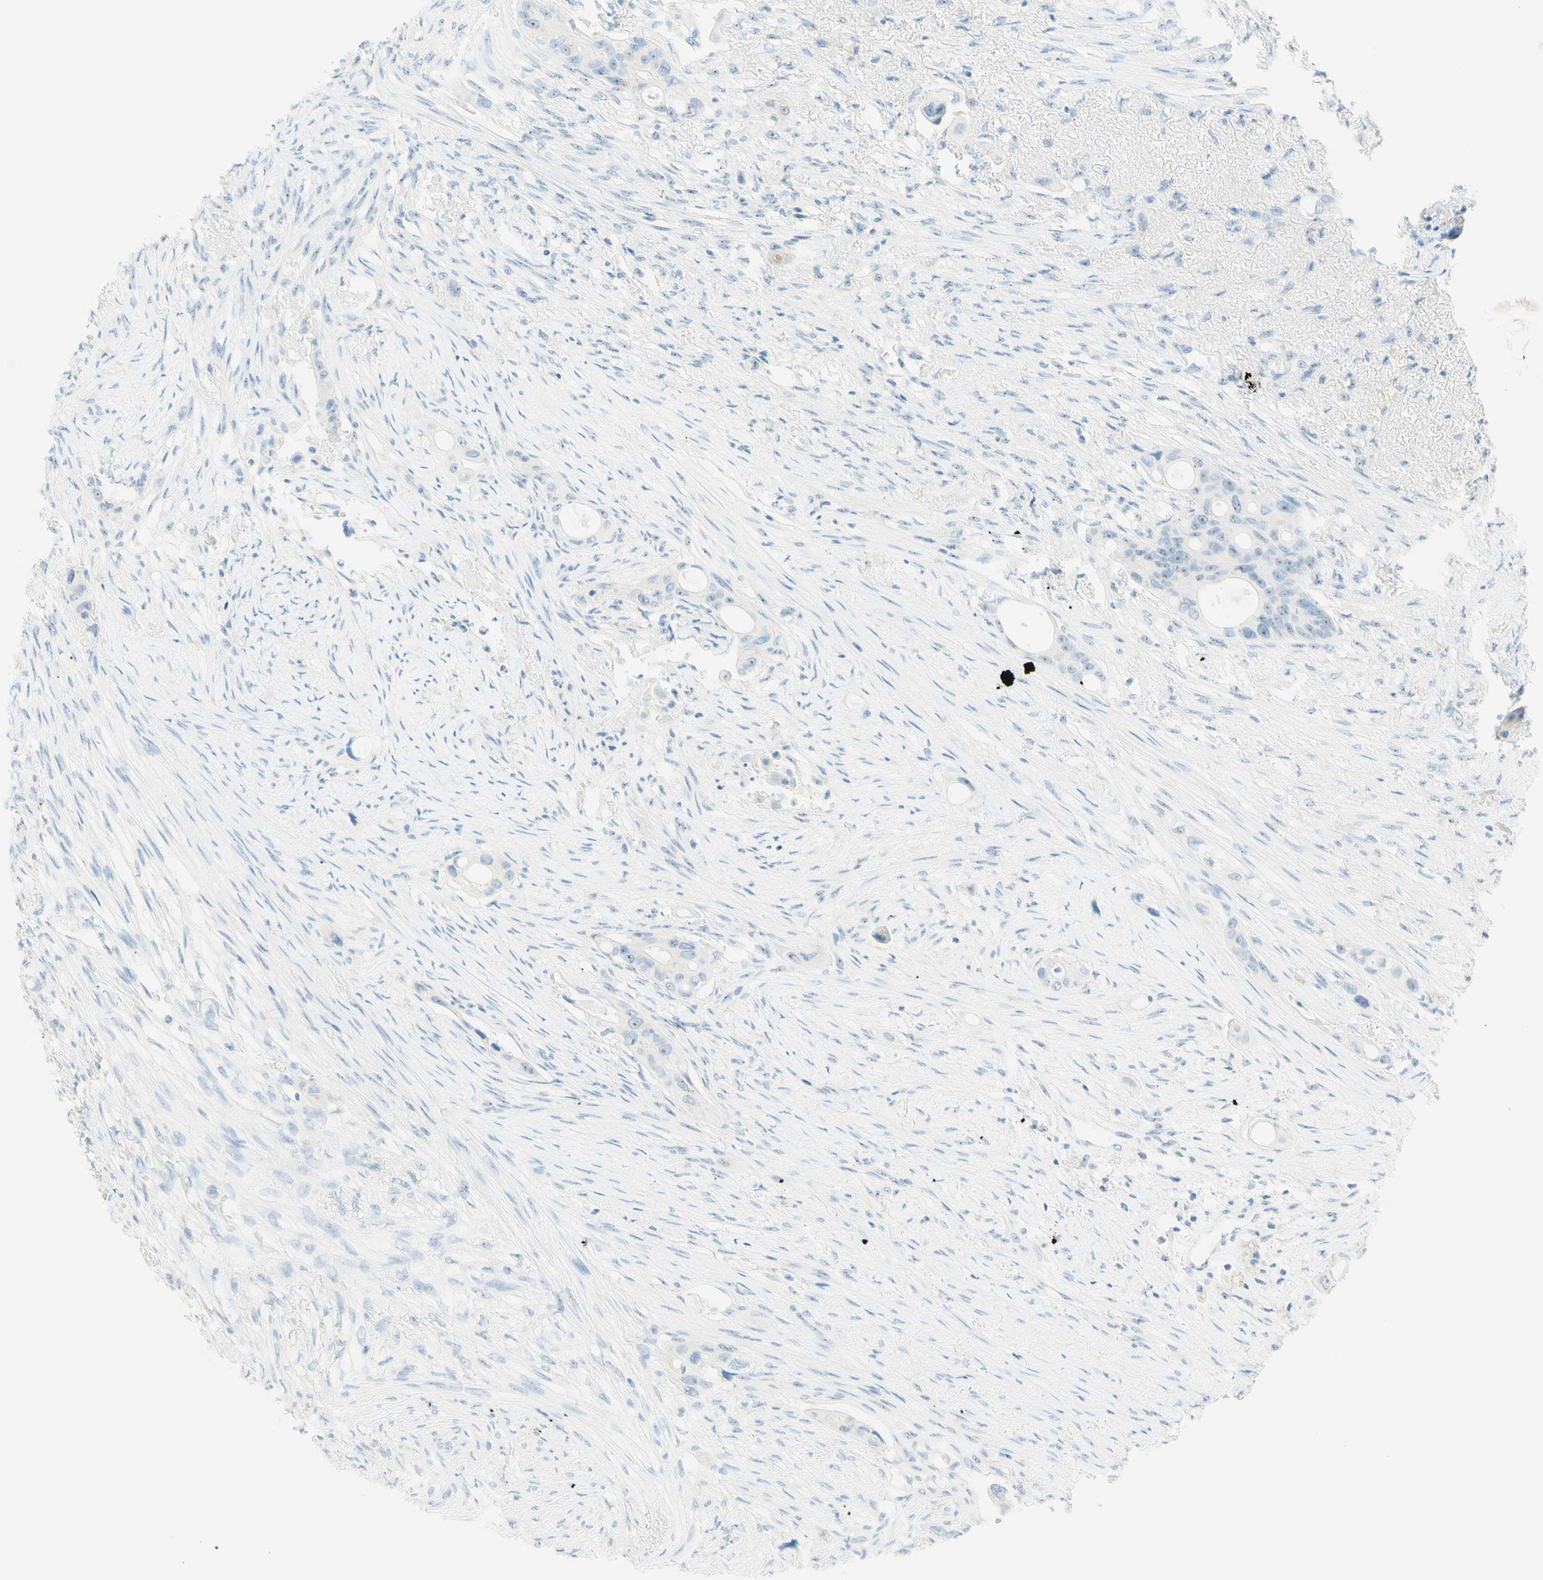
{"staining": {"intensity": "weak", "quantity": "<25%", "location": "nuclear"}, "tissue": "colorectal cancer", "cell_type": "Tumor cells", "image_type": "cancer", "snomed": [{"axis": "morphology", "description": "Adenocarcinoma, NOS"}, {"axis": "topography", "description": "Colon"}], "caption": "This is an immunohistochemistry (IHC) micrograph of human colorectal cancer. There is no staining in tumor cells.", "gene": "FMR1NB", "patient": {"sex": "female", "age": 57}}